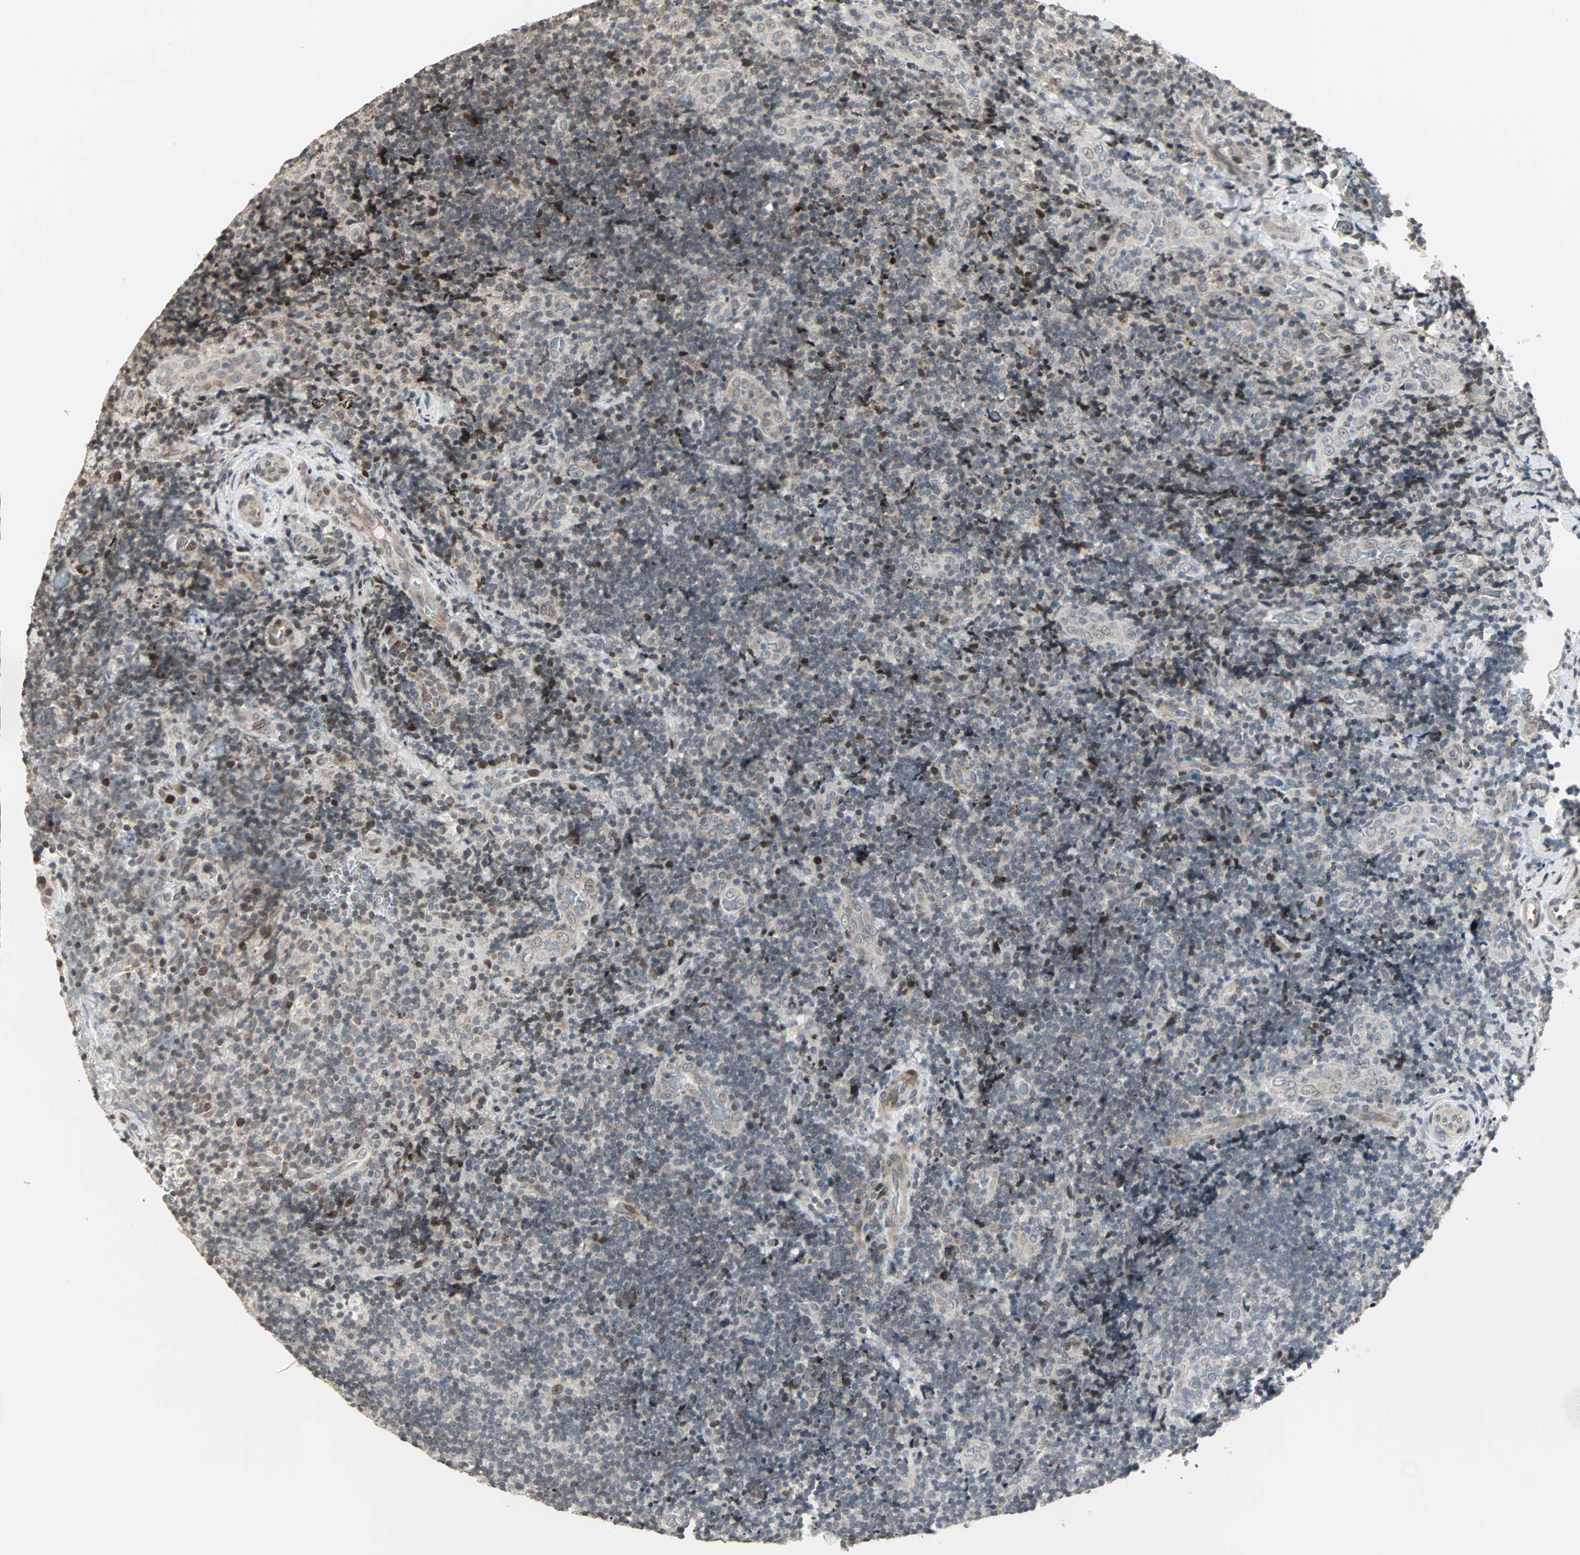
{"staining": {"intensity": "weak", "quantity": "<25%", "location": "cytoplasmic/membranous"}, "tissue": "lymphoma", "cell_type": "Tumor cells", "image_type": "cancer", "snomed": [{"axis": "morphology", "description": "Malignant lymphoma, non-Hodgkin's type, High grade"}, {"axis": "topography", "description": "Tonsil"}], "caption": "IHC of human lymphoma demonstrates no expression in tumor cells.", "gene": "CBLC", "patient": {"sex": "female", "age": 36}}